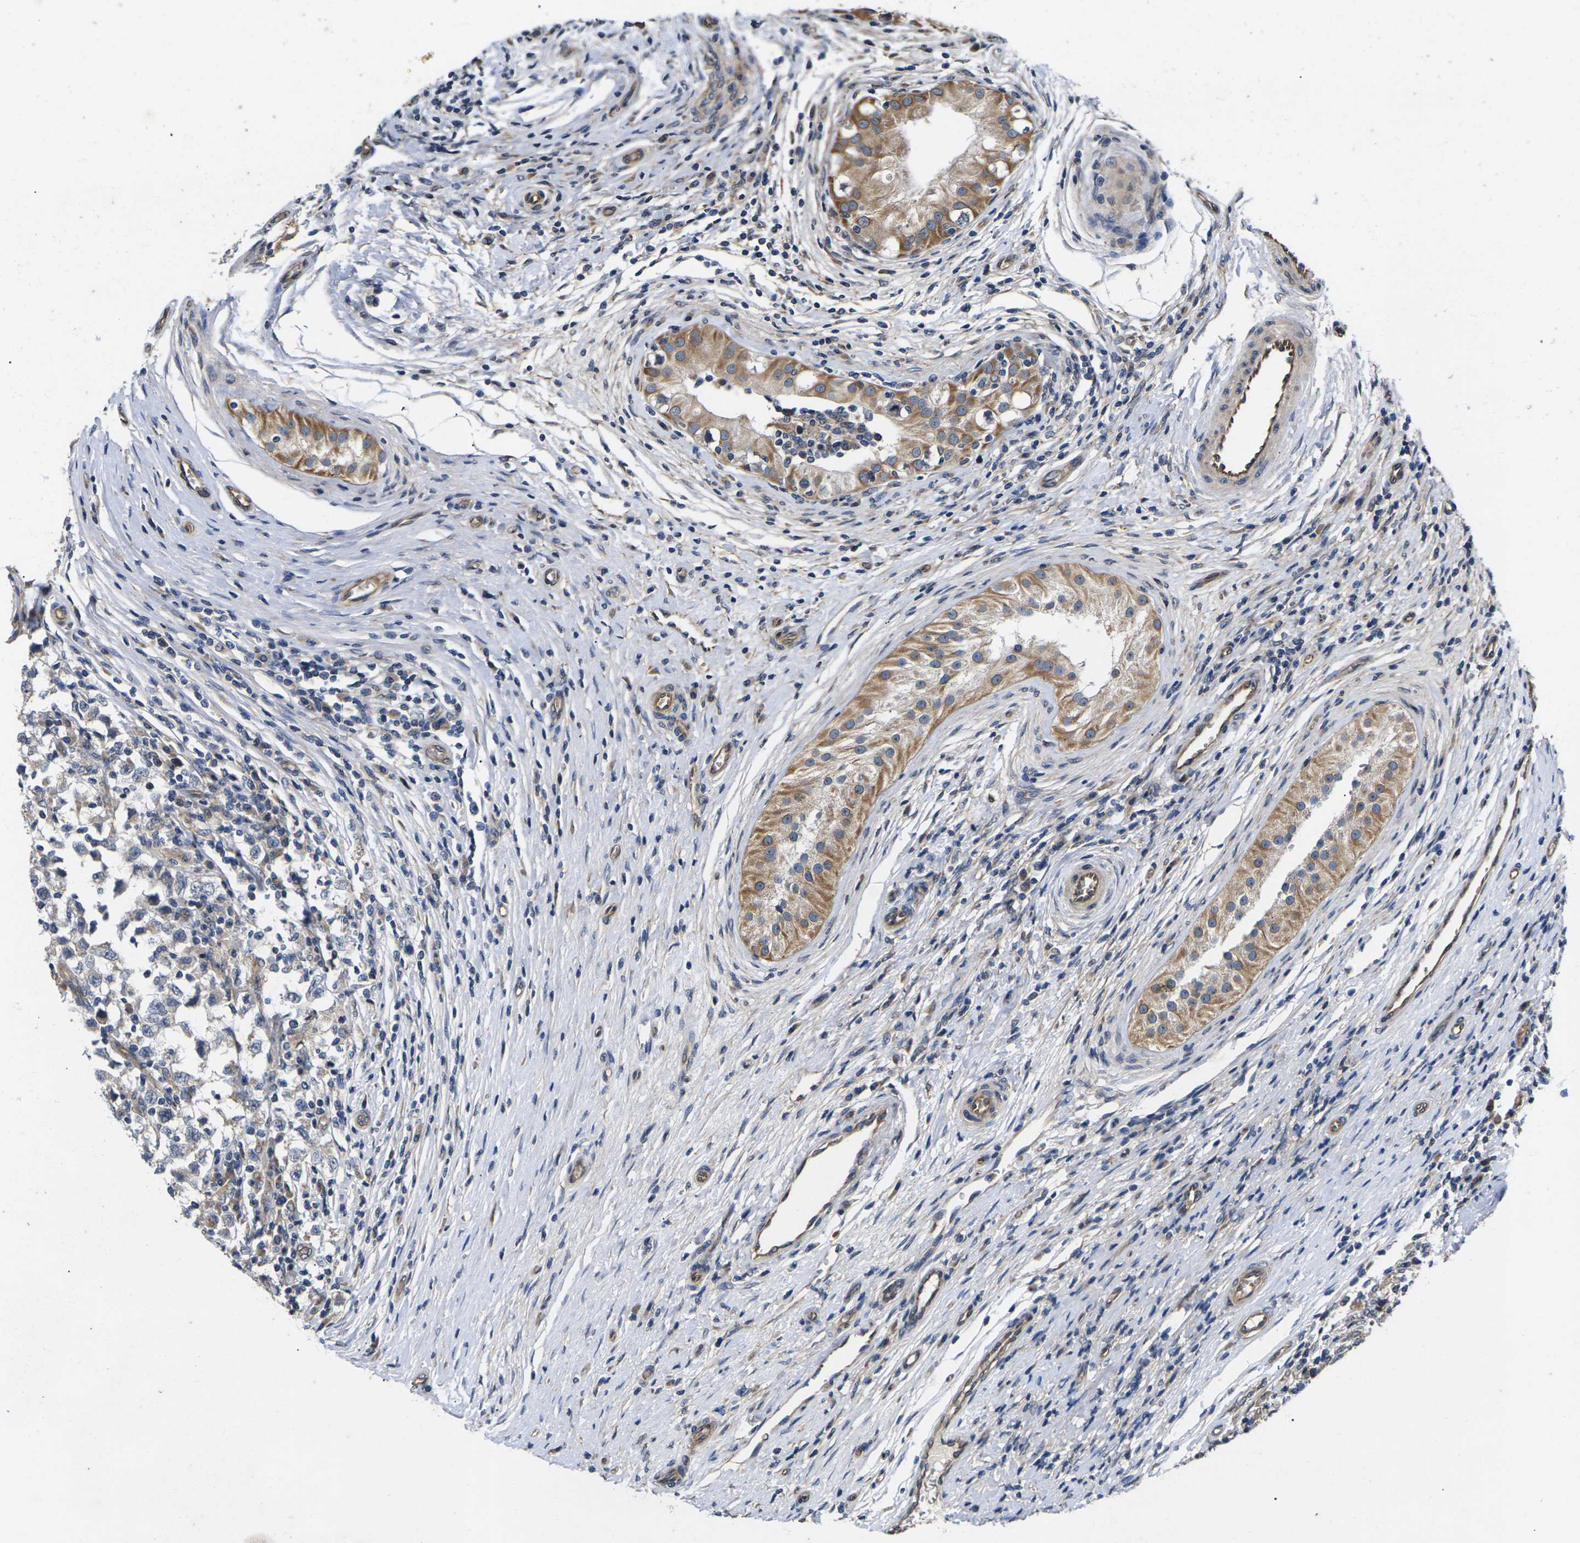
{"staining": {"intensity": "weak", "quantity": "25%-75%", "location": "cytoplasmic/membranous"}, "tissue": "testis cancer", "cell_type": "Tumor cells", "image_type": "cancer", "snomed": [{"axis": "morphology", "description": "Carcinoma, Embryonal, NOS"}, {"axis": "topography", "description": "Testis"}], "caption": "Immunohistochemistry histopathology image of testis cancer stained for a protein (brown), which reveals low levels of weak cytoplasmic/membranous staining in approximately 25%-75% of tumor cells.", "gene": "DKK2", "patient": {"sex": "male", "age": 21}}